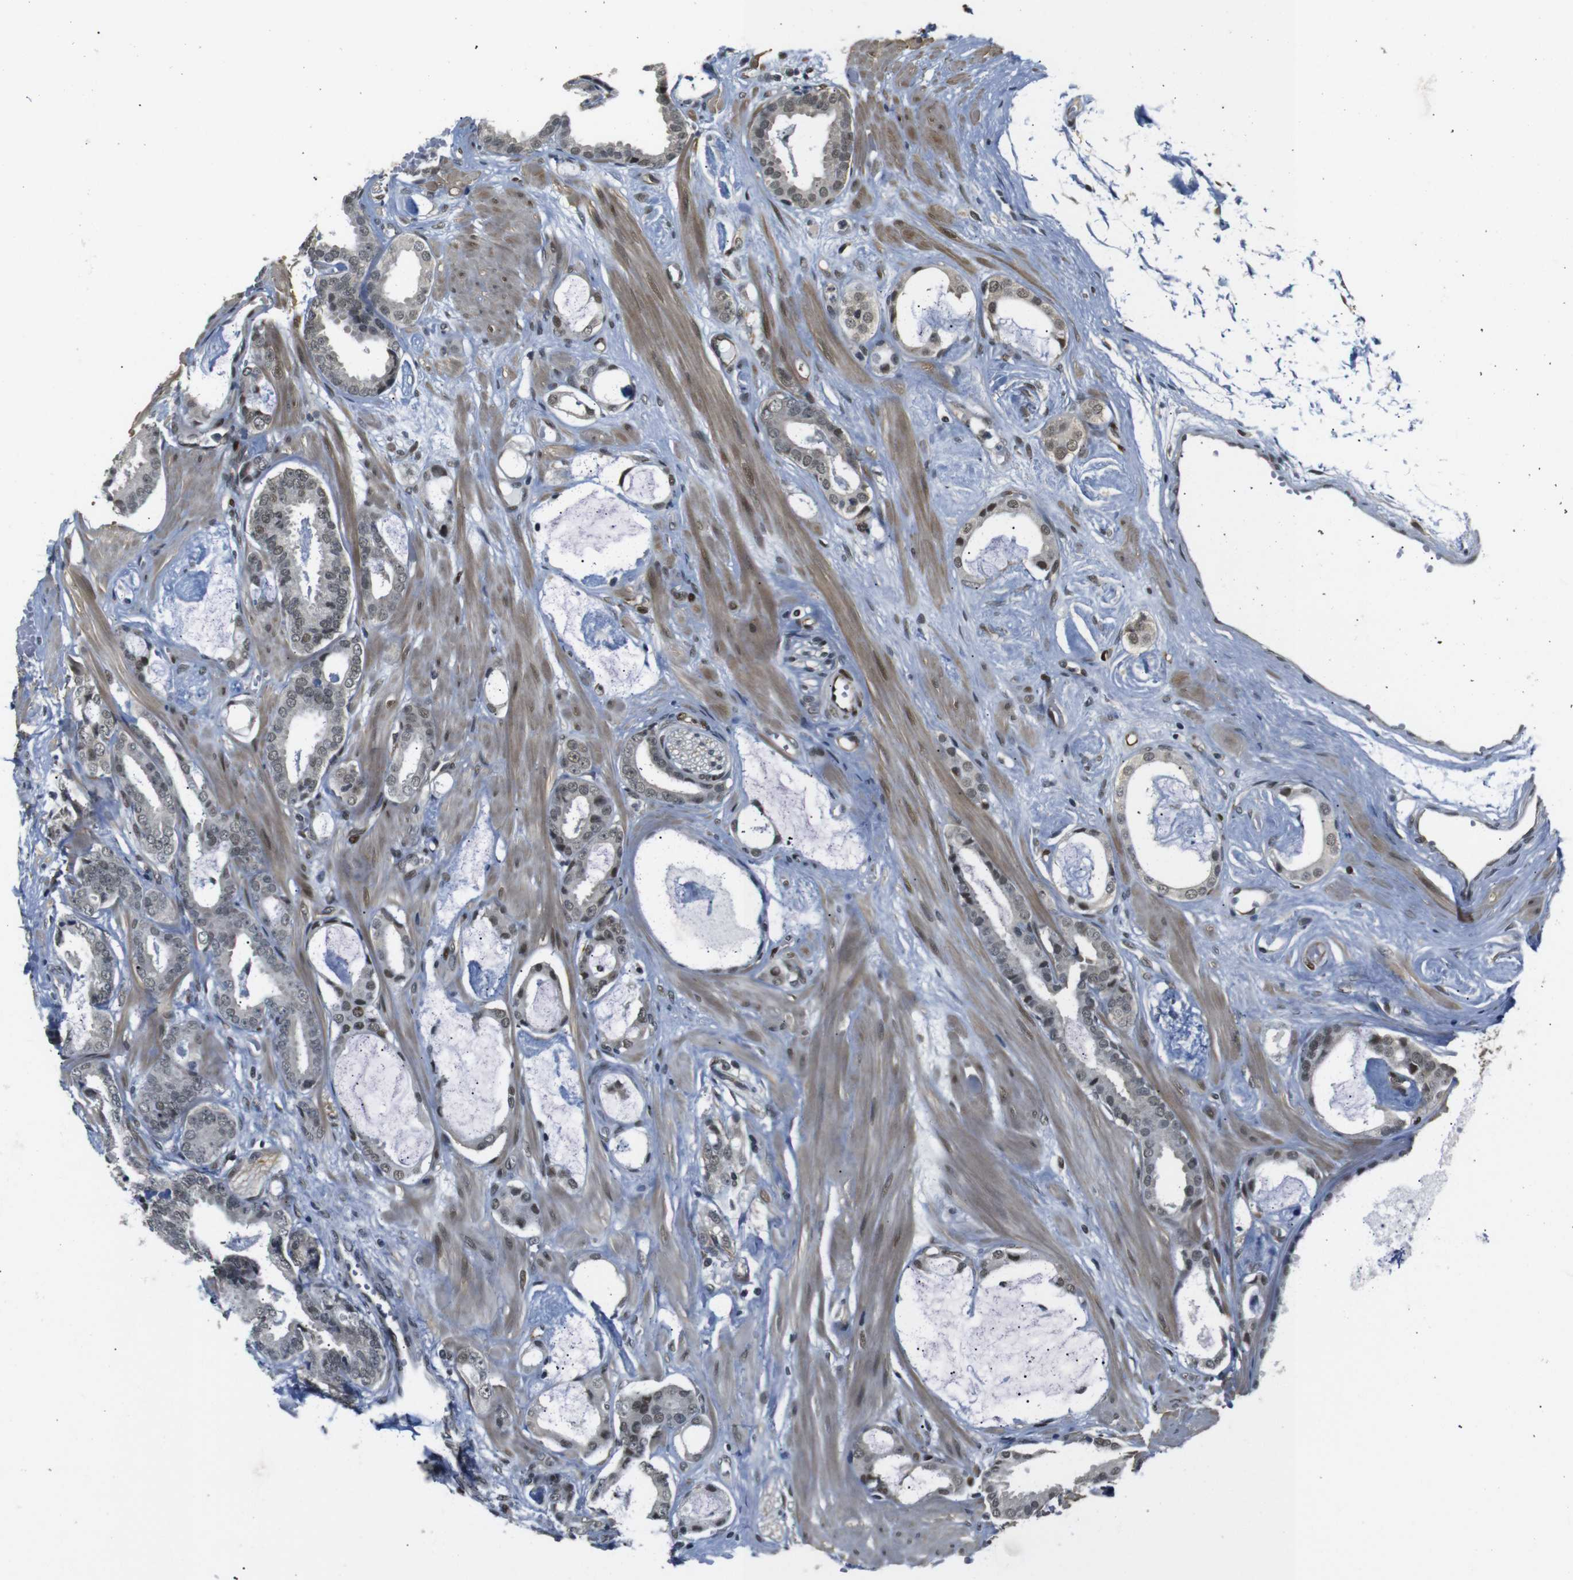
{"staining": {"intensity": "weak", "quantity": ">75%", "location": "cytoplasmic/membranous,nuclear"}, "tissue": "prostate cancer", "cell_type": "Tumor cells", "image_type": "cancer", "snomed": [{"axis": "morphology", "description": "Adenocarcinoma, Low grade"}, {"axis": "topography", "description": "Prostate"}], "caption": "Immunohistochemistry (IHC) (DAB) staining of human prostate low-grade adenocarcinoma exhibits weak cytoplasmic/membranous and nuclear protein expression in approximately >75% of tumor cells.", "gene": "TBX2", "patient": {"sex": "male", "age": 53}}